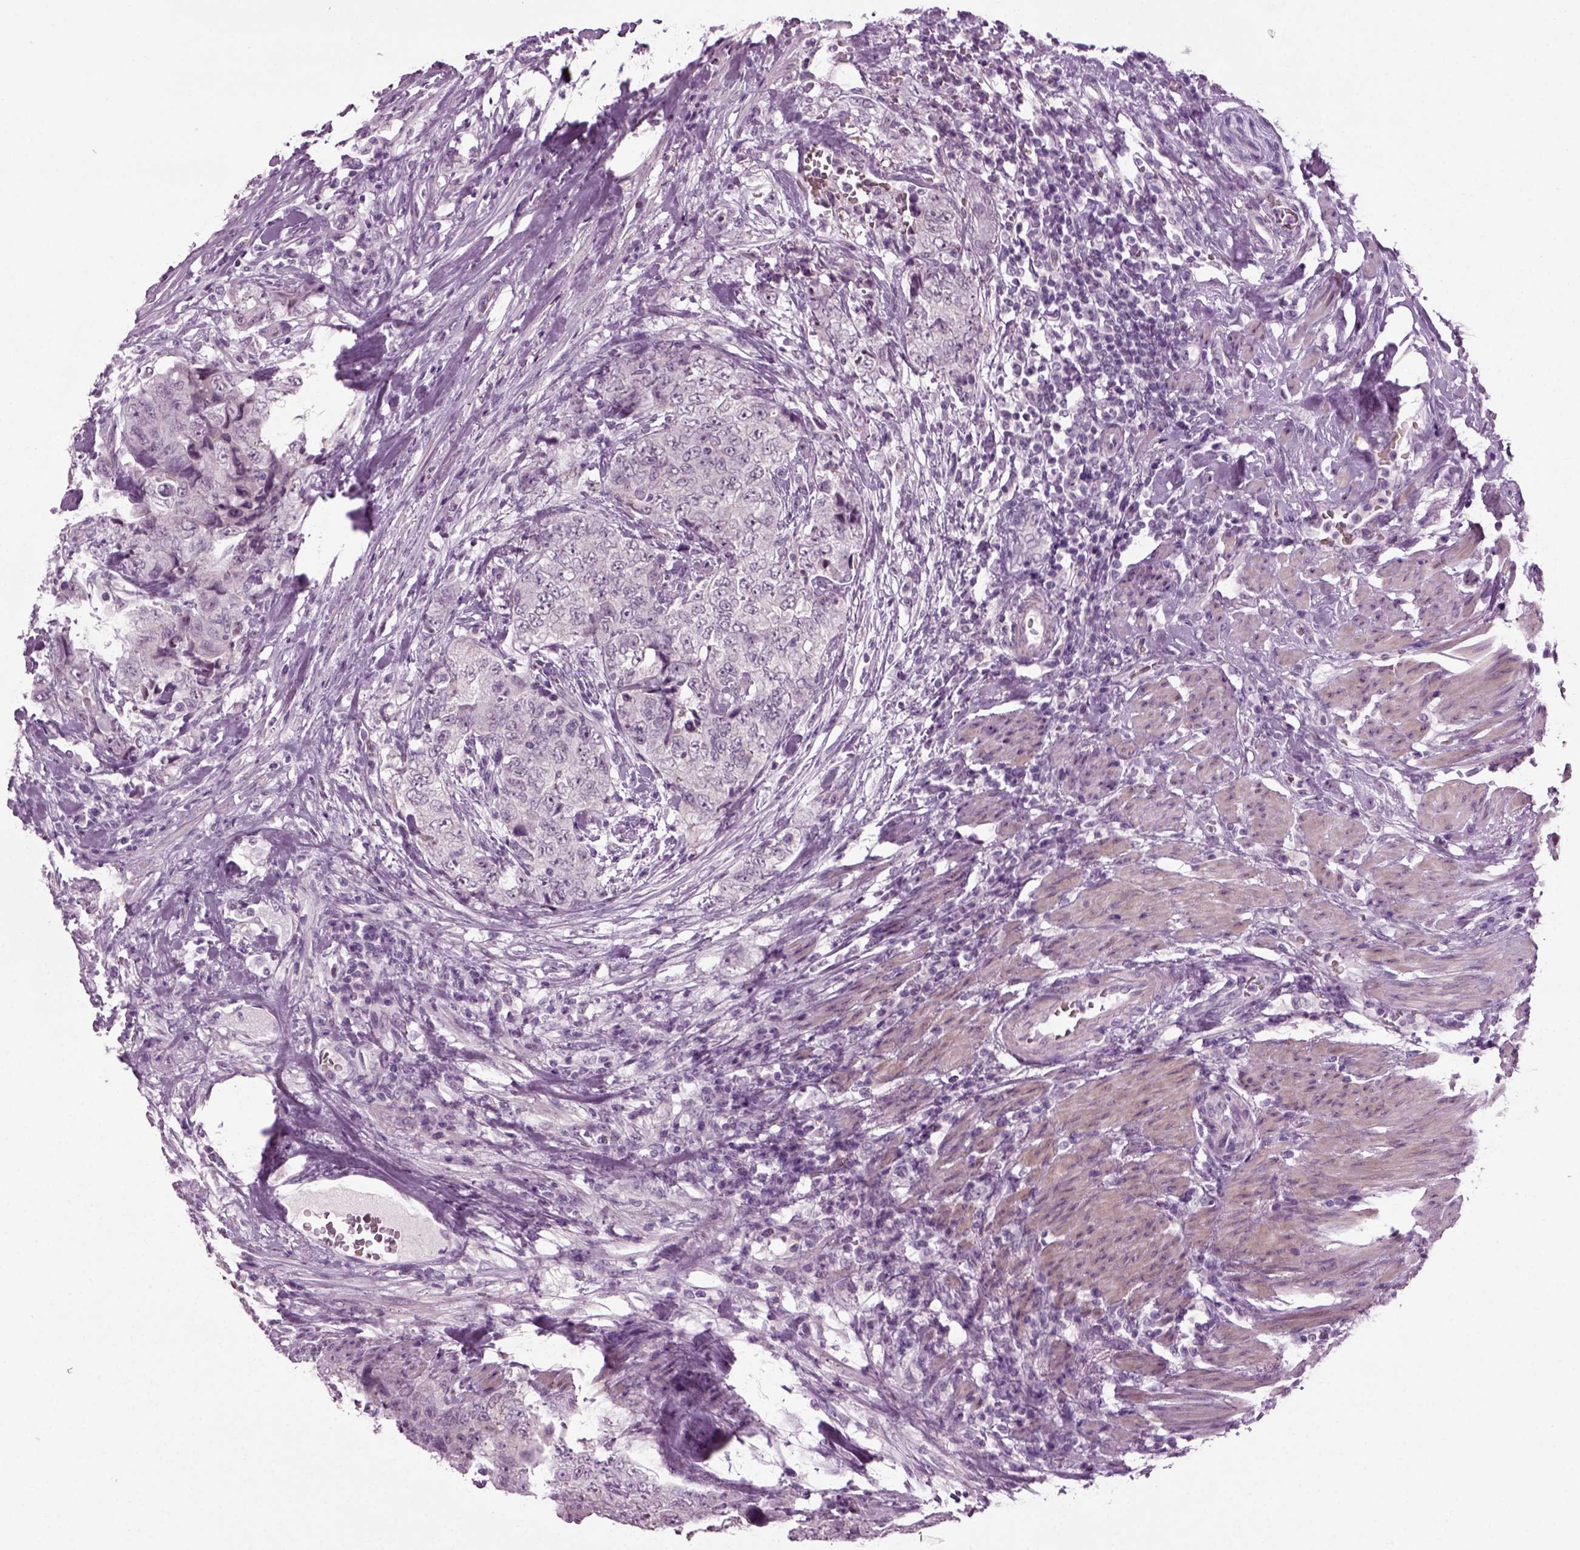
{"staining": {"intensity": "negative", "quantity": "none", "location": "none"}, "tissue": "urothelial cancer", "cell_type": "Tumor cells", "image_type": "cancer", "snomed": [{"axis": "morphology", "description": "Urothelial carcinoma, High grade"}, {"axis": "topography", "description": "Urinary bladder"}], "caption": "IHC micrograph of high-grade urothelial carcinoma stained for a protein (brown), which displays no positivity in tumor cells. (Stains: DAB immunohistochemistry with hematoxylin counter stain, Microscopy: brightfield microscopy at high magnification).", "gene": "ZC2HC1C", "patient": {"sex": "female", "age": 78}}